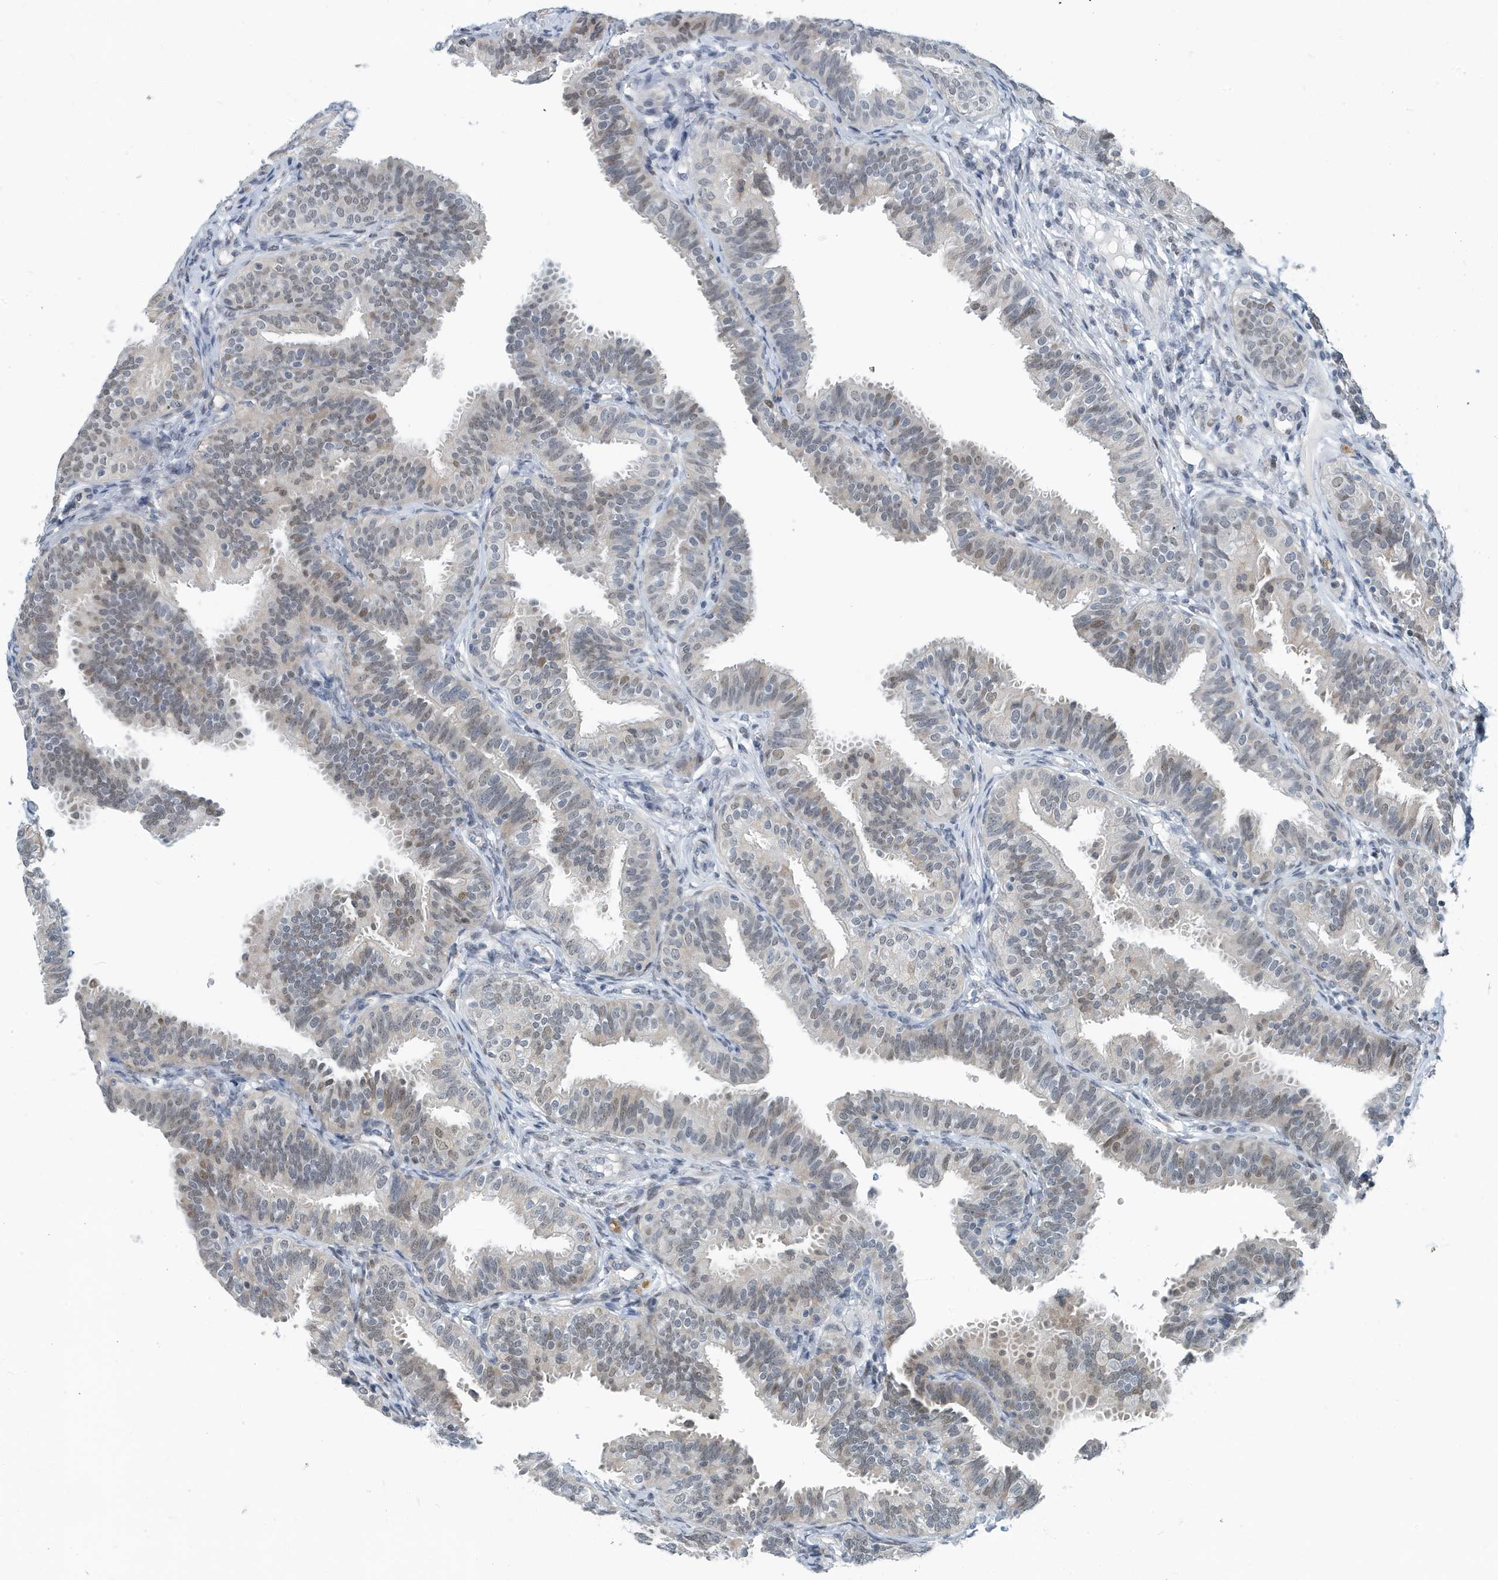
{"staining": {"intensity": "weak", "quantity": "25%-75%", "location": "nuclear"}, "tissue": "fallopian tube", "cell_type": "Glandular cells", "image_type": "normal", "snomed": [{"axis": "morphology", "description": "Normal tissue, NOS"}, {"axis": "topography", "description": "Fallopian tube"}], "caption": "This micrograph demonstrates immunohistochemistry staining of normal fallopian tube, with low weak nuclear staining in about 25%-75% of glandular cells.", "gene": "KIF15", "patient": {"sex": "female", "age": 35}}